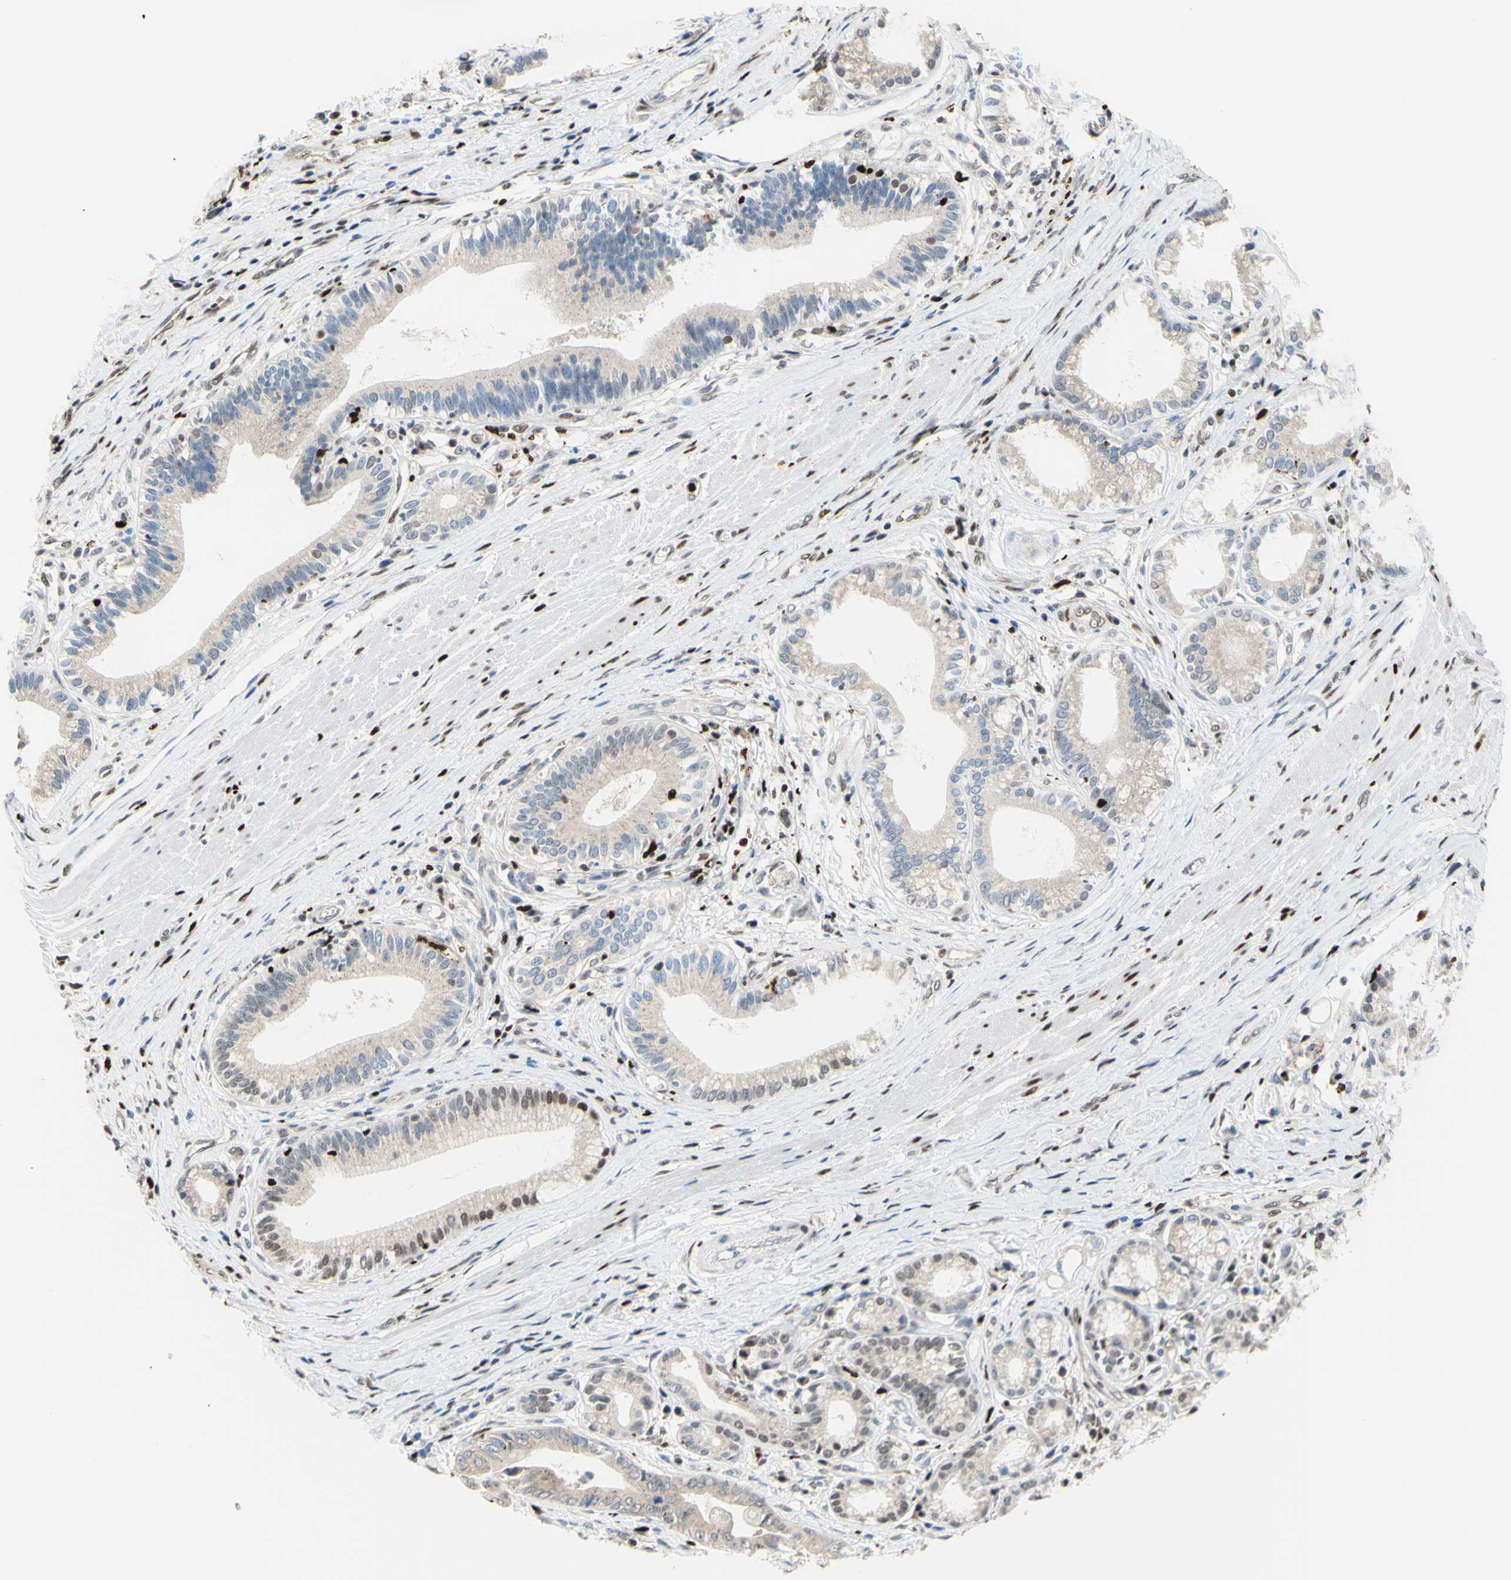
{"staining": {"intensity": "weak", "quantity": ">75%", "location": "cytoplasmic/membranous"}, "tissue": "pancreatic cancer", "cell_type": "Tumor cells", "image_type": "cancer", "snomed": [{"axis": "morphology", "description": "Adenocarcinoma, NOS"}, {"axis": "topography", "description": "Pancreas"}], "caption": "Immunohistochemical staining of pancreatic adenocarcinoma displays weak cytoplasmic/membranous protein positivity in approximately >75% of tumor cells. (IHC, brightfield microscopy, high magnification).", "gene": "EED", "patient": {"sex": "female", "age": 75}}